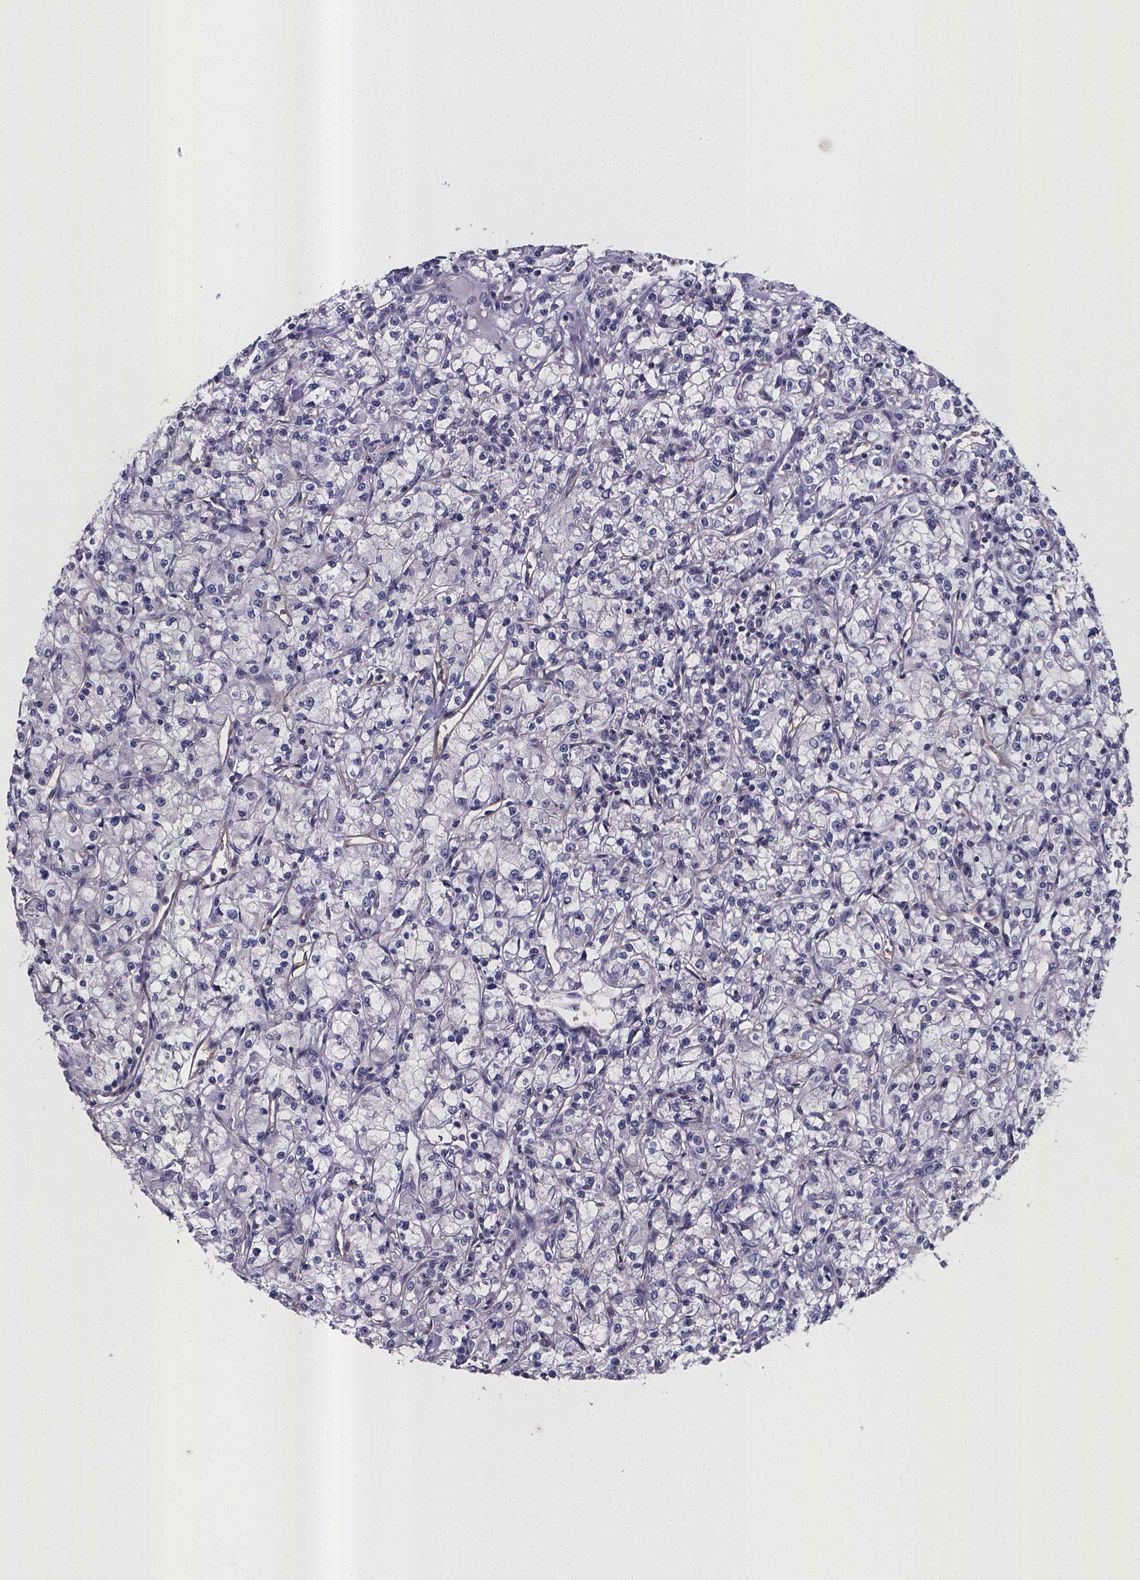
{"staining": {"intensity": "negative", "quantity": "none", "location": "none"}, "tissue": "renal cancer", "cell_type": "Tumor cells", "image_type": "cancer", "snomed": [{"axis": "morphology", "description": "Adenocarcinoma, NOS"}, {"axis": "topography", "description": "Kidney"}], "caption": "A high-resolution photomicrograph shows immunohistochemistry (IHC) staining of renal cancer (adenocarcinoma), which reveals no significant positivity in tumor cells.", "gene": "RERG", "patient": {"sex": "female", "age": 59}}